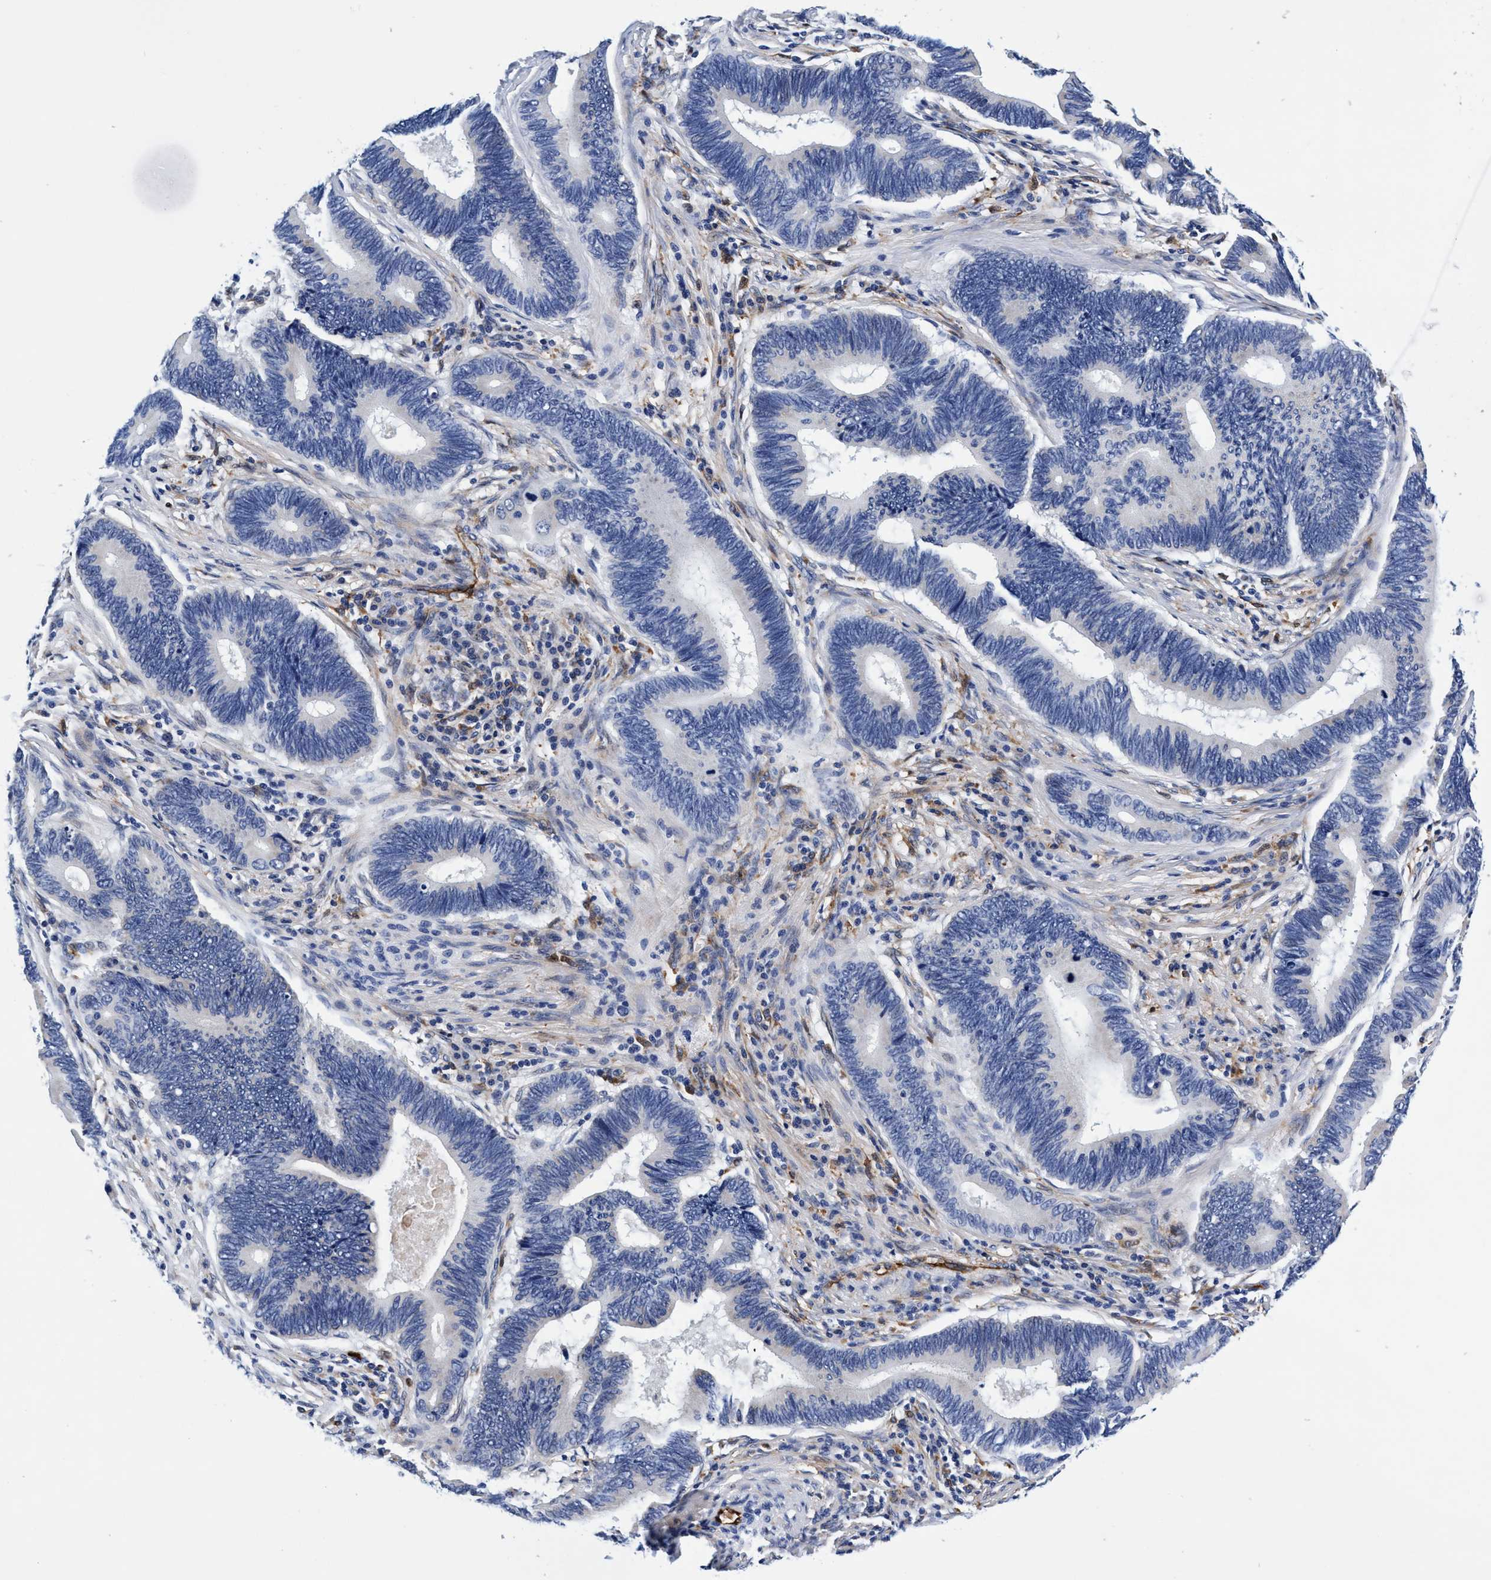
{"staining": {"intensity": "negative", "quantity": "none", "location": "none"}, "tissue": "pancreatic cancer", "cell_type": "Tumor cells", "image_type": "cancer", "snomed": [{"axis": "morphology", "description": "Adenocarcinoma, NOS"}, {"axis": "topography", "description": "Pancreas"}], "caption": "Protein analysis of adenocarcinoma (pancreatic) shows no significant expression in tumor cells. Nuclei are stained in blue.", "gene": "UBALD2", "patient": {"sex": "female", "age": 70}}